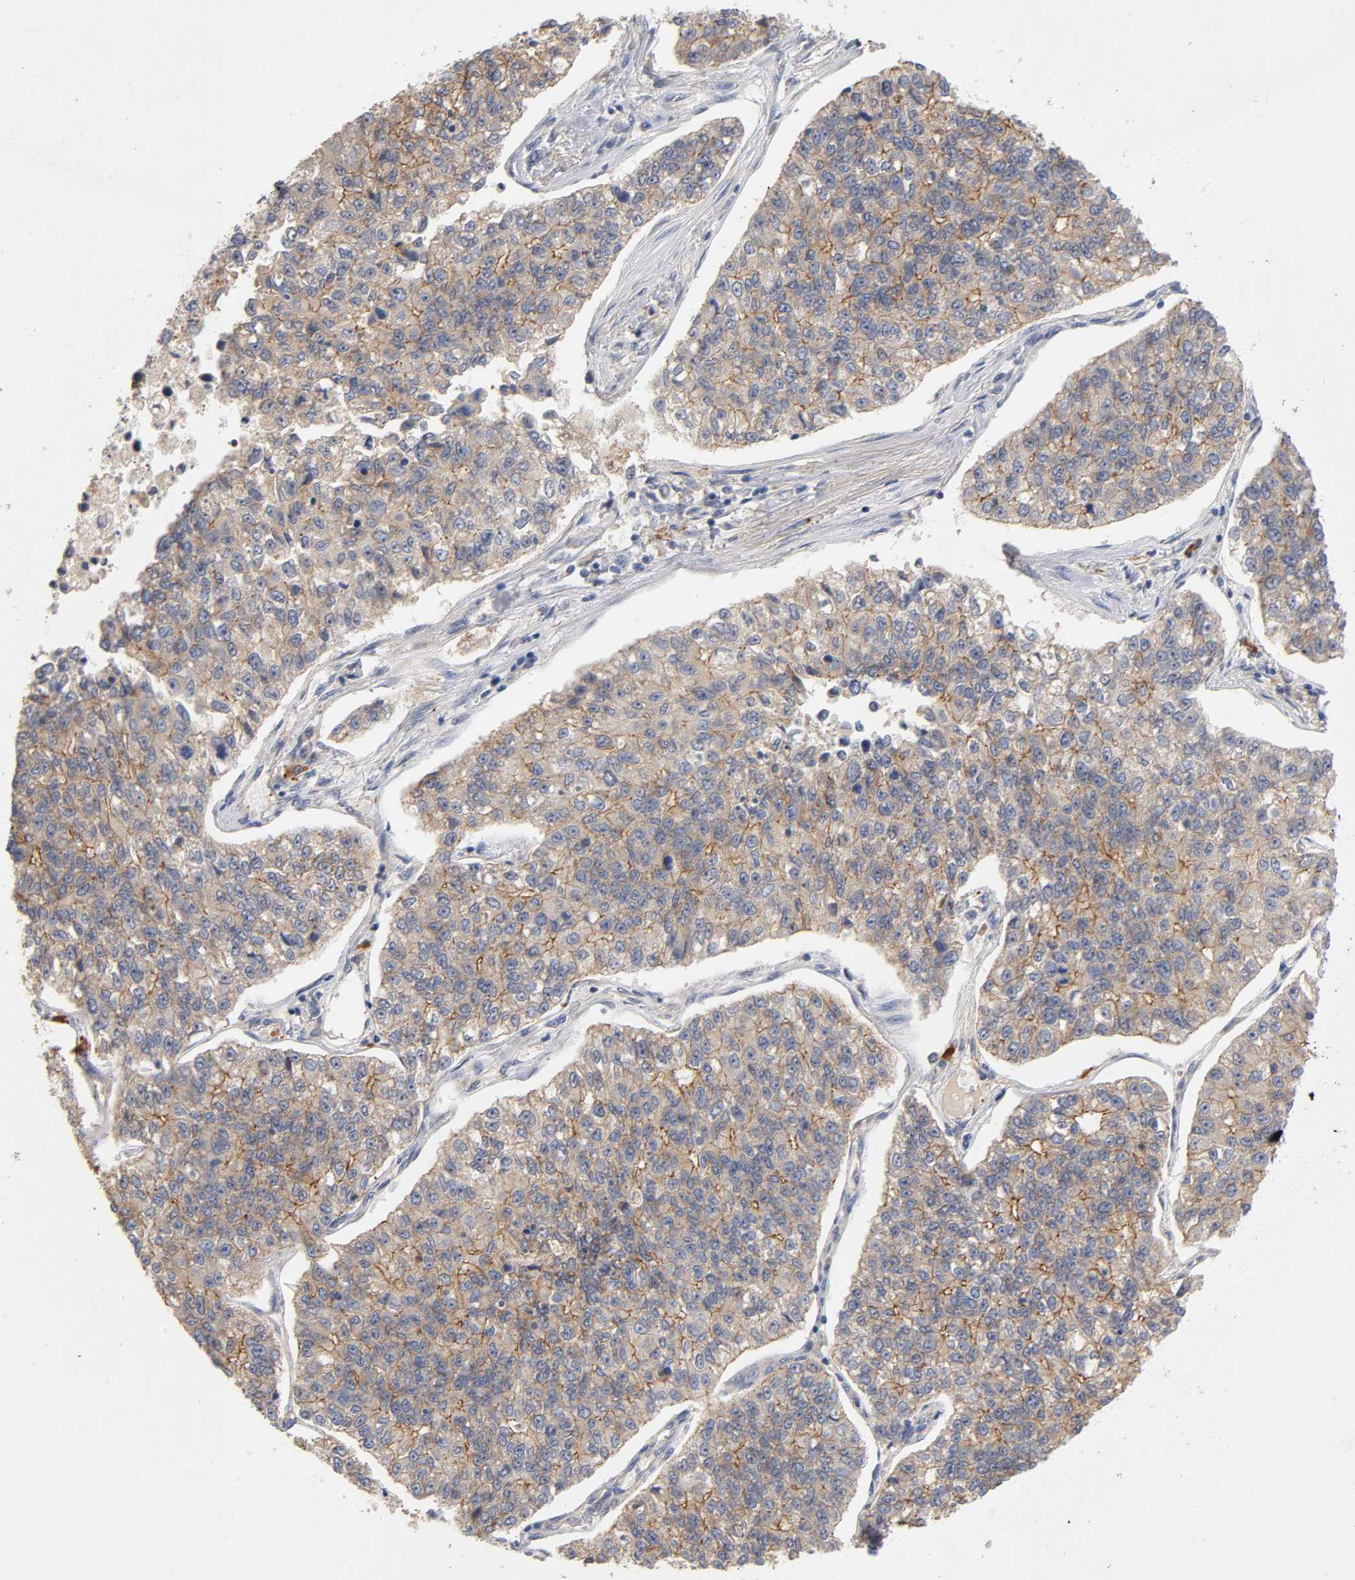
{"staining": {"intensity": "moderate", "quantity": ">75%", "location": "cytoplasmic/membranous"}, "tissue": "lung cancer", "cell_type": "Tumor cells", "image_type": "cancer", "snomed": [{"axis": "morphology", "description": "Adenocarcinoma, NOS"}, {"axis": "topography", "description": "Lung"}], "caption": "Protein positivity by immunohistochemistry displays moderate cytoplasmic/membranous expression in about >75% of tumor cells in lung cancer (adenocarcinoma).", "gene": "PDZD11", "patient": {"sex": "male", "age": 49}}